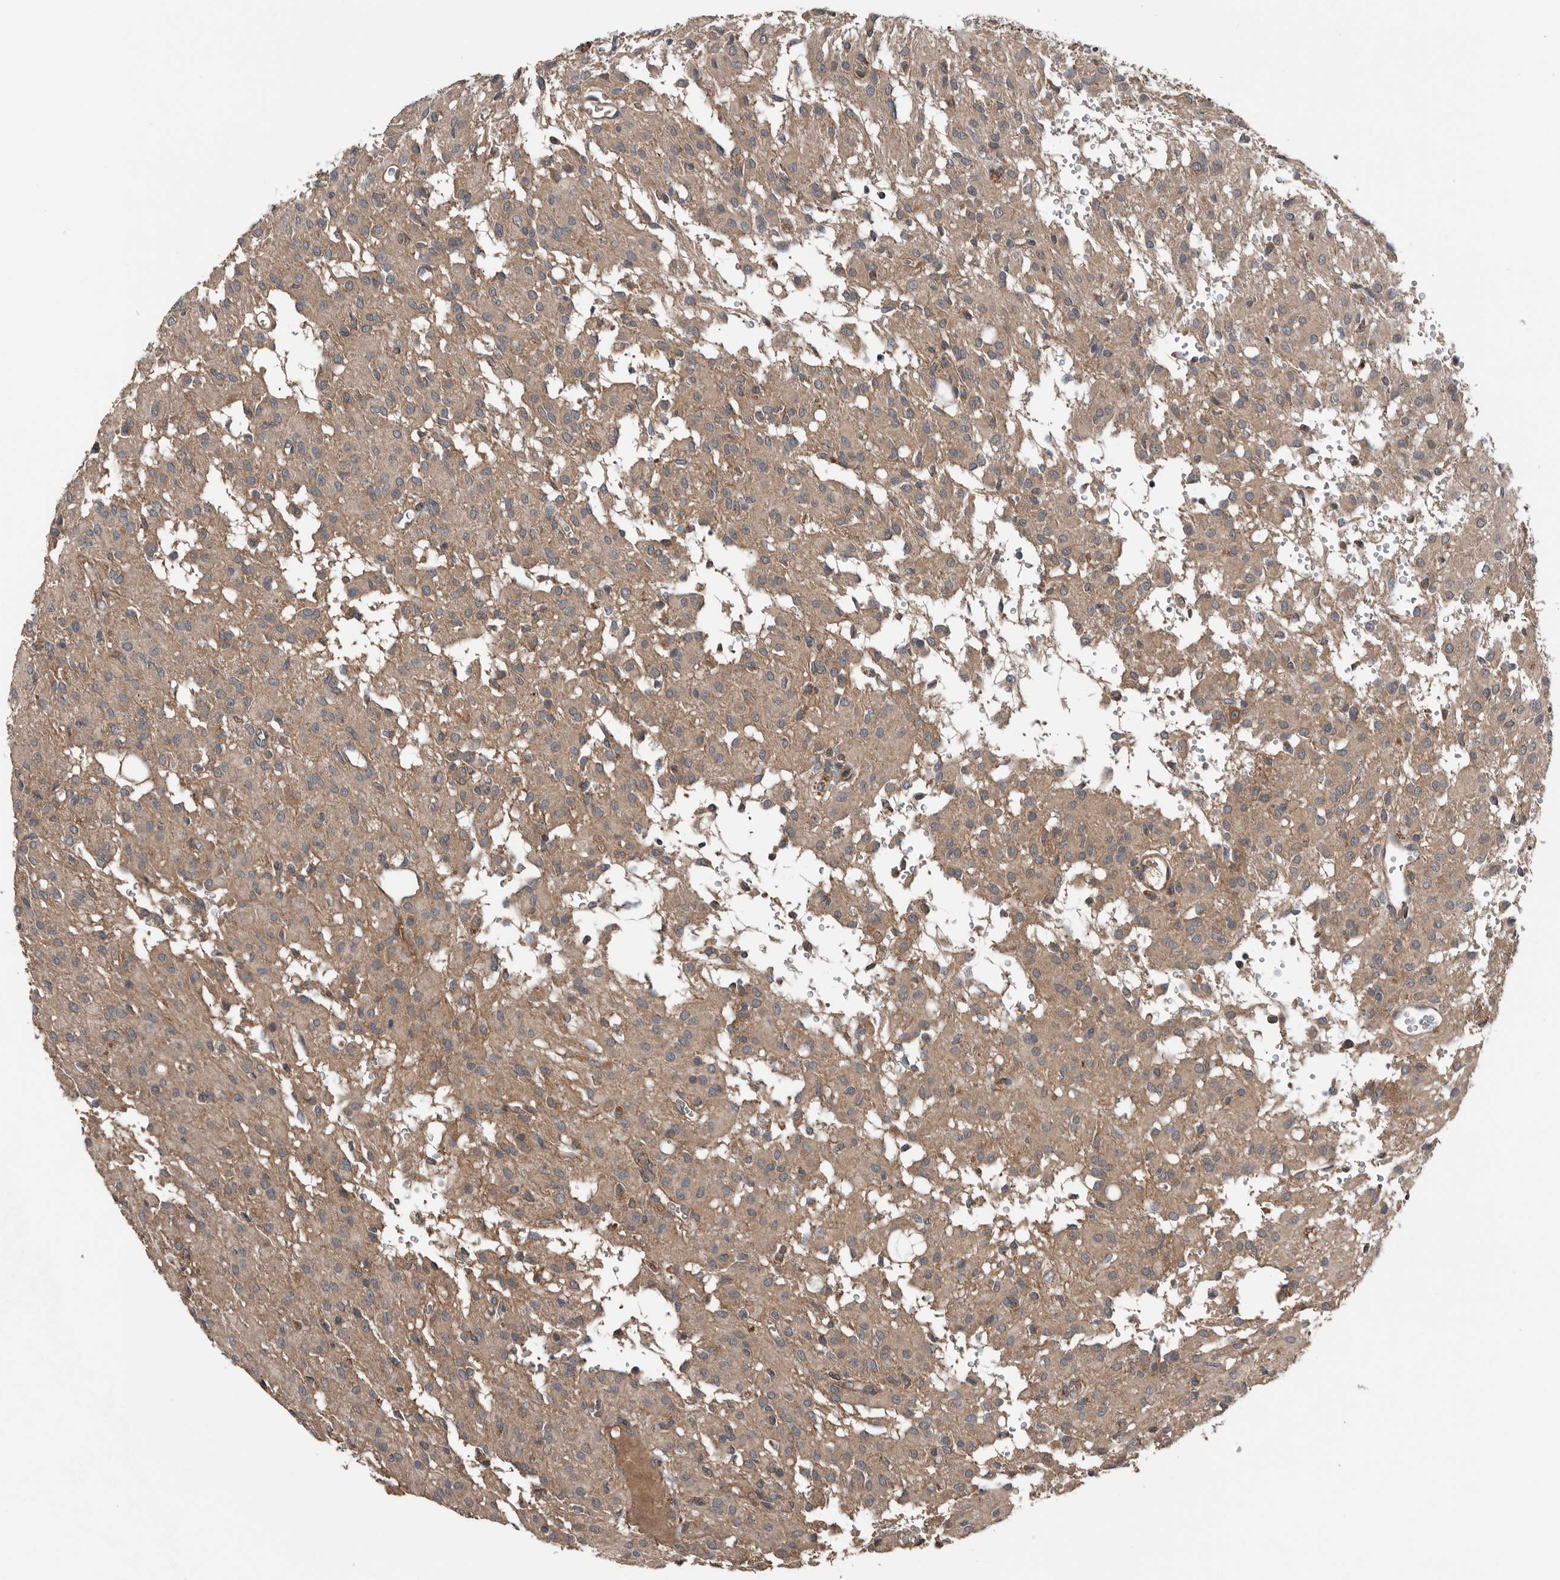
{"staining": {"intensity": "weak", "quantity": "<25%", "location": "cytoplasmic/membranous"}, "tissue": "glioma", "cell_type": "Tumor cells", "image_type": "cancer", "snomed": [{"axis": "morphology", "description": "Glioma, malignant, High grade"}, {"axis": "topography", "description": "Brain"}], "caption": "There is no significant expression in tumor cells of high-grade glioma (malignant).", "gene": "DNAJB4", "patient": {"sex": "female", "age": 59}}